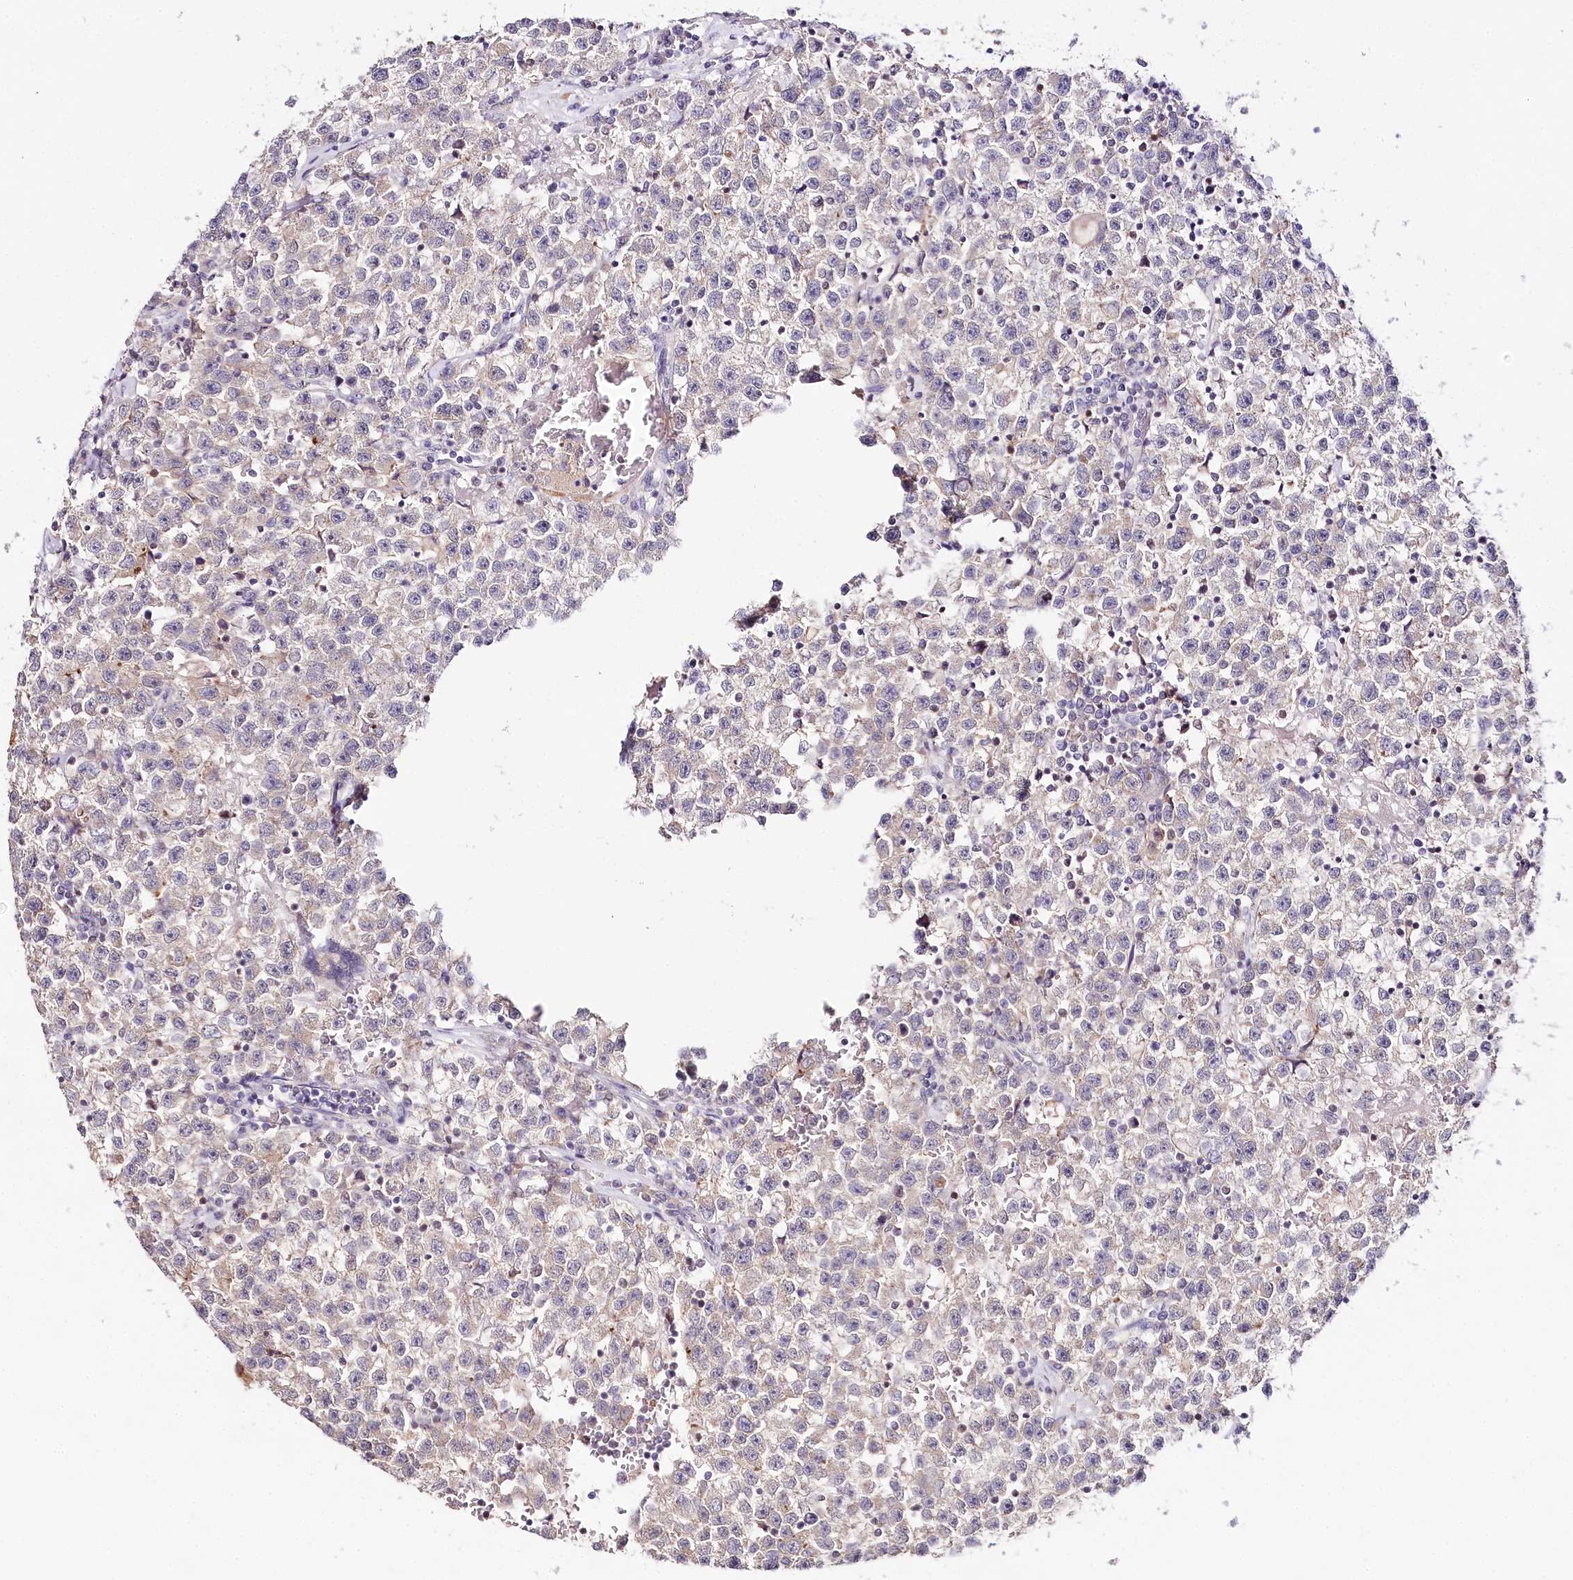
{"staining": {"intensity": "negative", "quantity": "none", "location": "none"}, "tissue": "testis cancer", "cell_type": "Tumor cells", "image_type": "cancer", "snomed": [{"axis": "morphology", "description": "Seminoma, NOS"}, {"axis": "topography", "description": "Testis"}], "caption": "High power microscopy image of an immunohistochemistry (IHC) image of testis cancer, revealing no significant expression in tumor cells.", "gene": "DAPK1", "patient": {"sex": "male", "age": 22}}